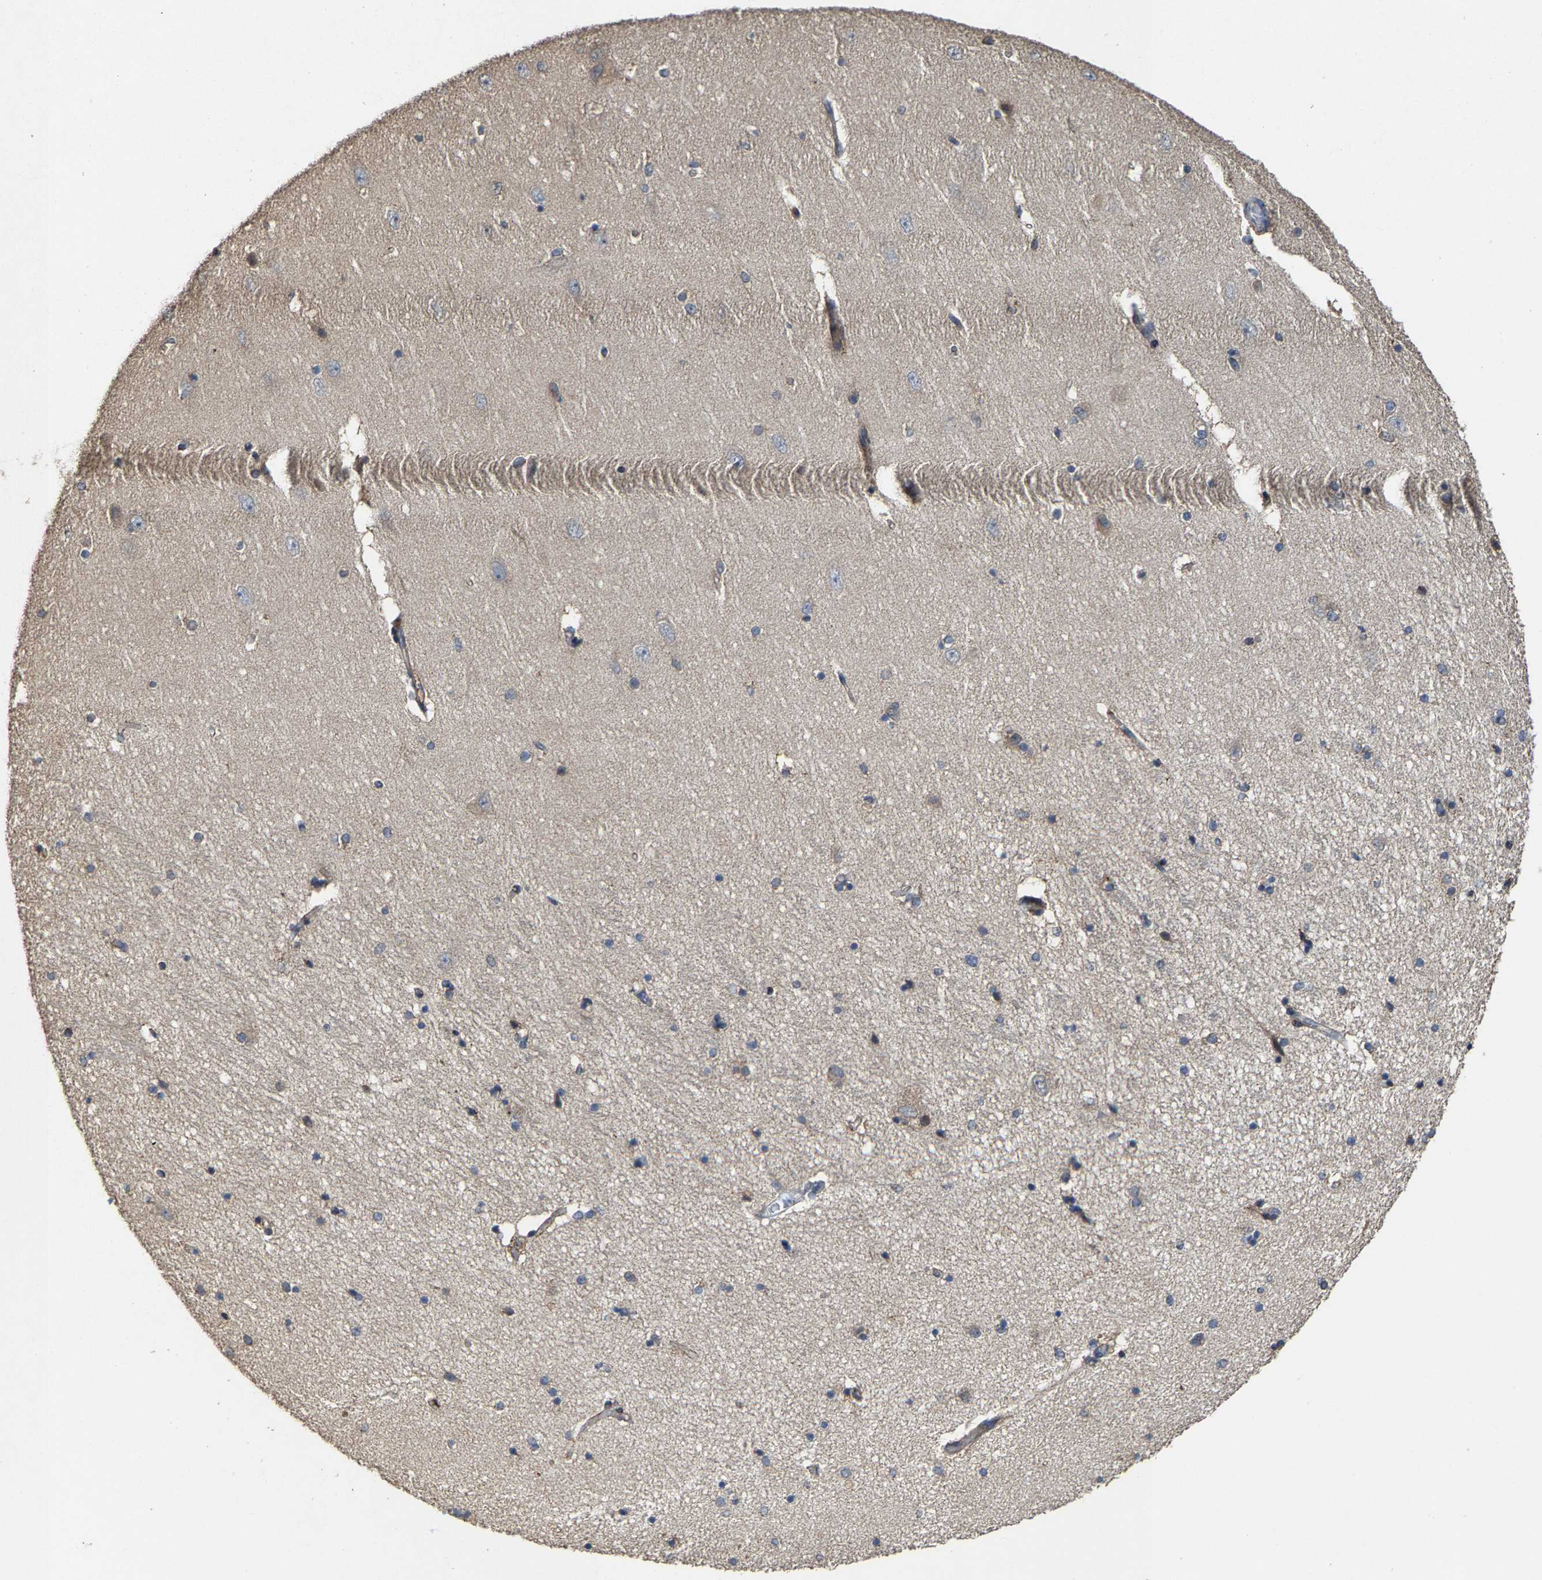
{"staining": {"intensity": "negative", "quantity": "none", "location": "none"}, "tissue": "hippocampus", "cell_type": "Glial cells", "image_type": "normal", "snomed": [{"axis": "morphology", "description": "Normal tissue, NOS"}, {"axis": "topography", "description": "Hippocampus"}], "caption": "This is an immunohistochemistry photomicrograph of normal human hippocampus. There is no expression in glial cells.", "gene": "FGD3", "patient": {"sex": "female", "age": 54}}